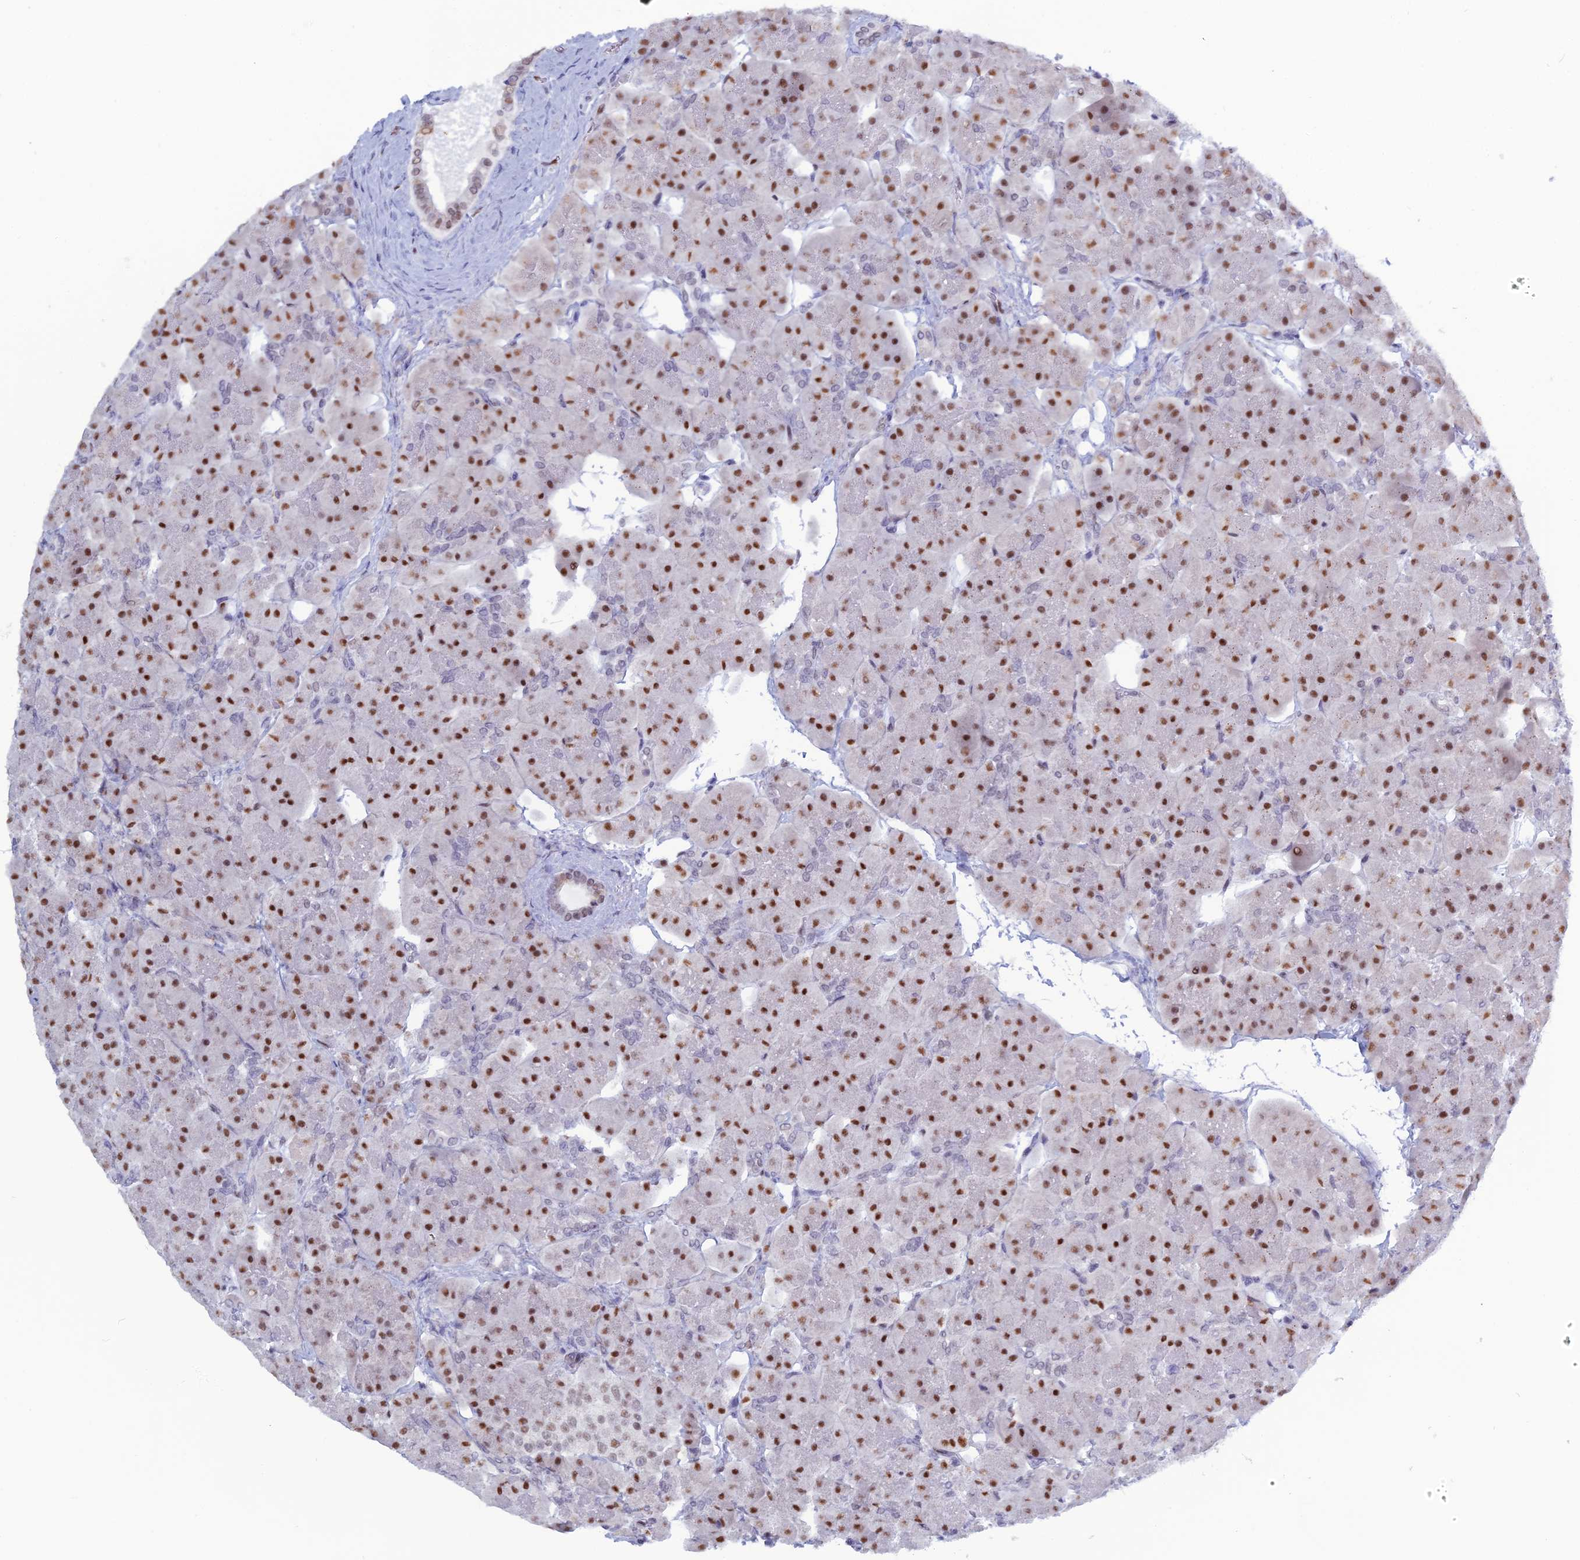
{"staining": {"intensity": "moderate", "quantity": ">75%", "location": "nuclear"}, "tissue": "pancreas", "cell_type": "Exocrine glandular cells", "image_type": "normal", "snomed": [{"axis": "morphology", "description": "Normal tissue, NOS"}, {"axis": "topography", "description": "Pancreas"}], "caption": "Protein analysis of unremarkable pancreas demonstrates moderate nuclear staining in approximately >75% of exocrine glandular cells.", "gene": "NOL4L", "patient": {"sex": "male", "age": 66}}